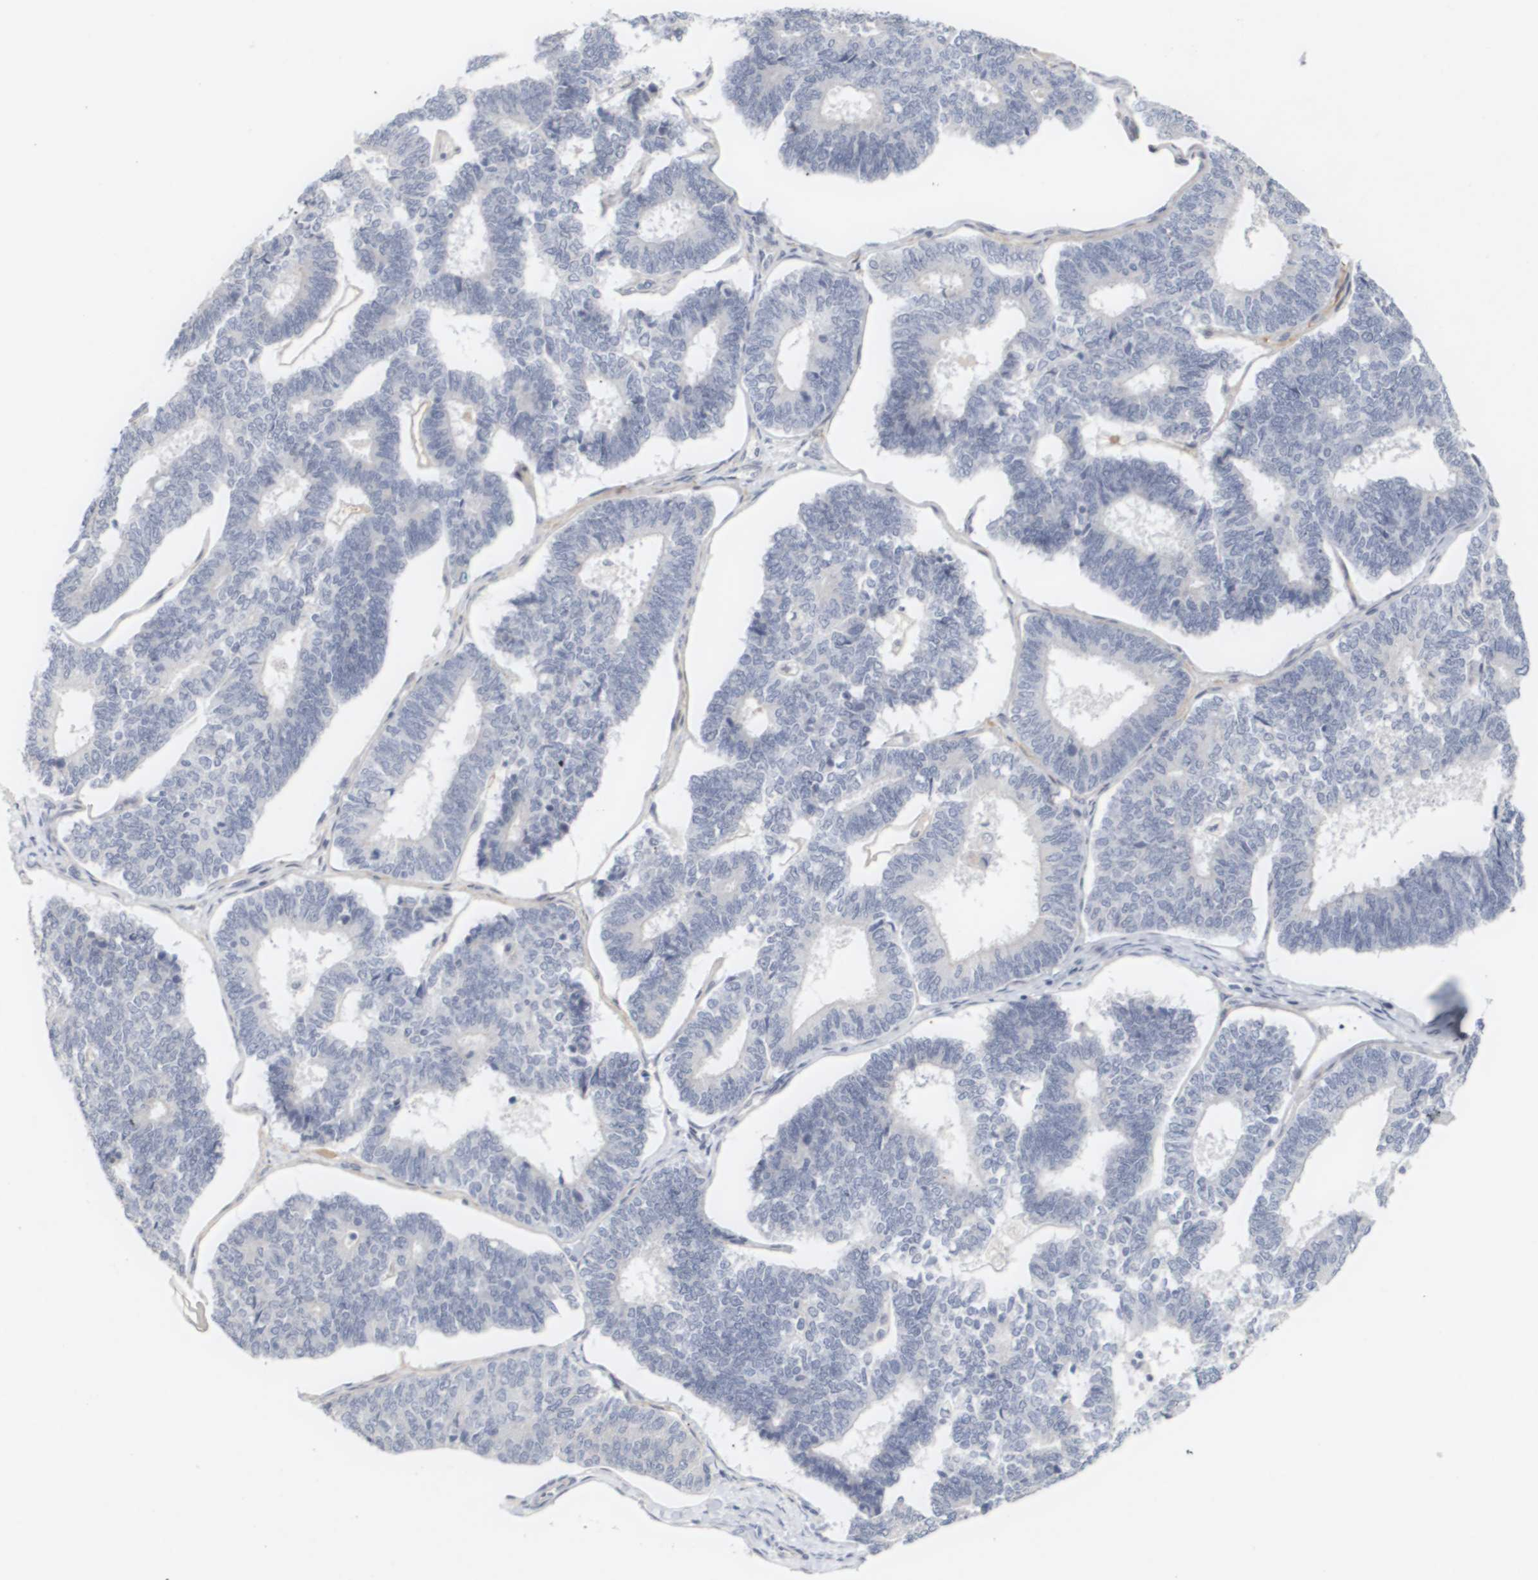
{"staining": {"intensity": "negative", "quantity": "none", "location": "none"}, "tissue": "endometrial cancer", "cell_type": "Tumor cells", "image_type": "cancer", "snomed": [{"axis": "morphology", "description": "Adenocarcinoma, NOS"}, {"axis": "topography", "description": "Endometrium"}], "caption": "Immunohistochemical staining of human endometrial cancer reveals no significant positivity in tumor cells.", "gene": "CYB561", "patient": {"sex": "female", "age": 70}}